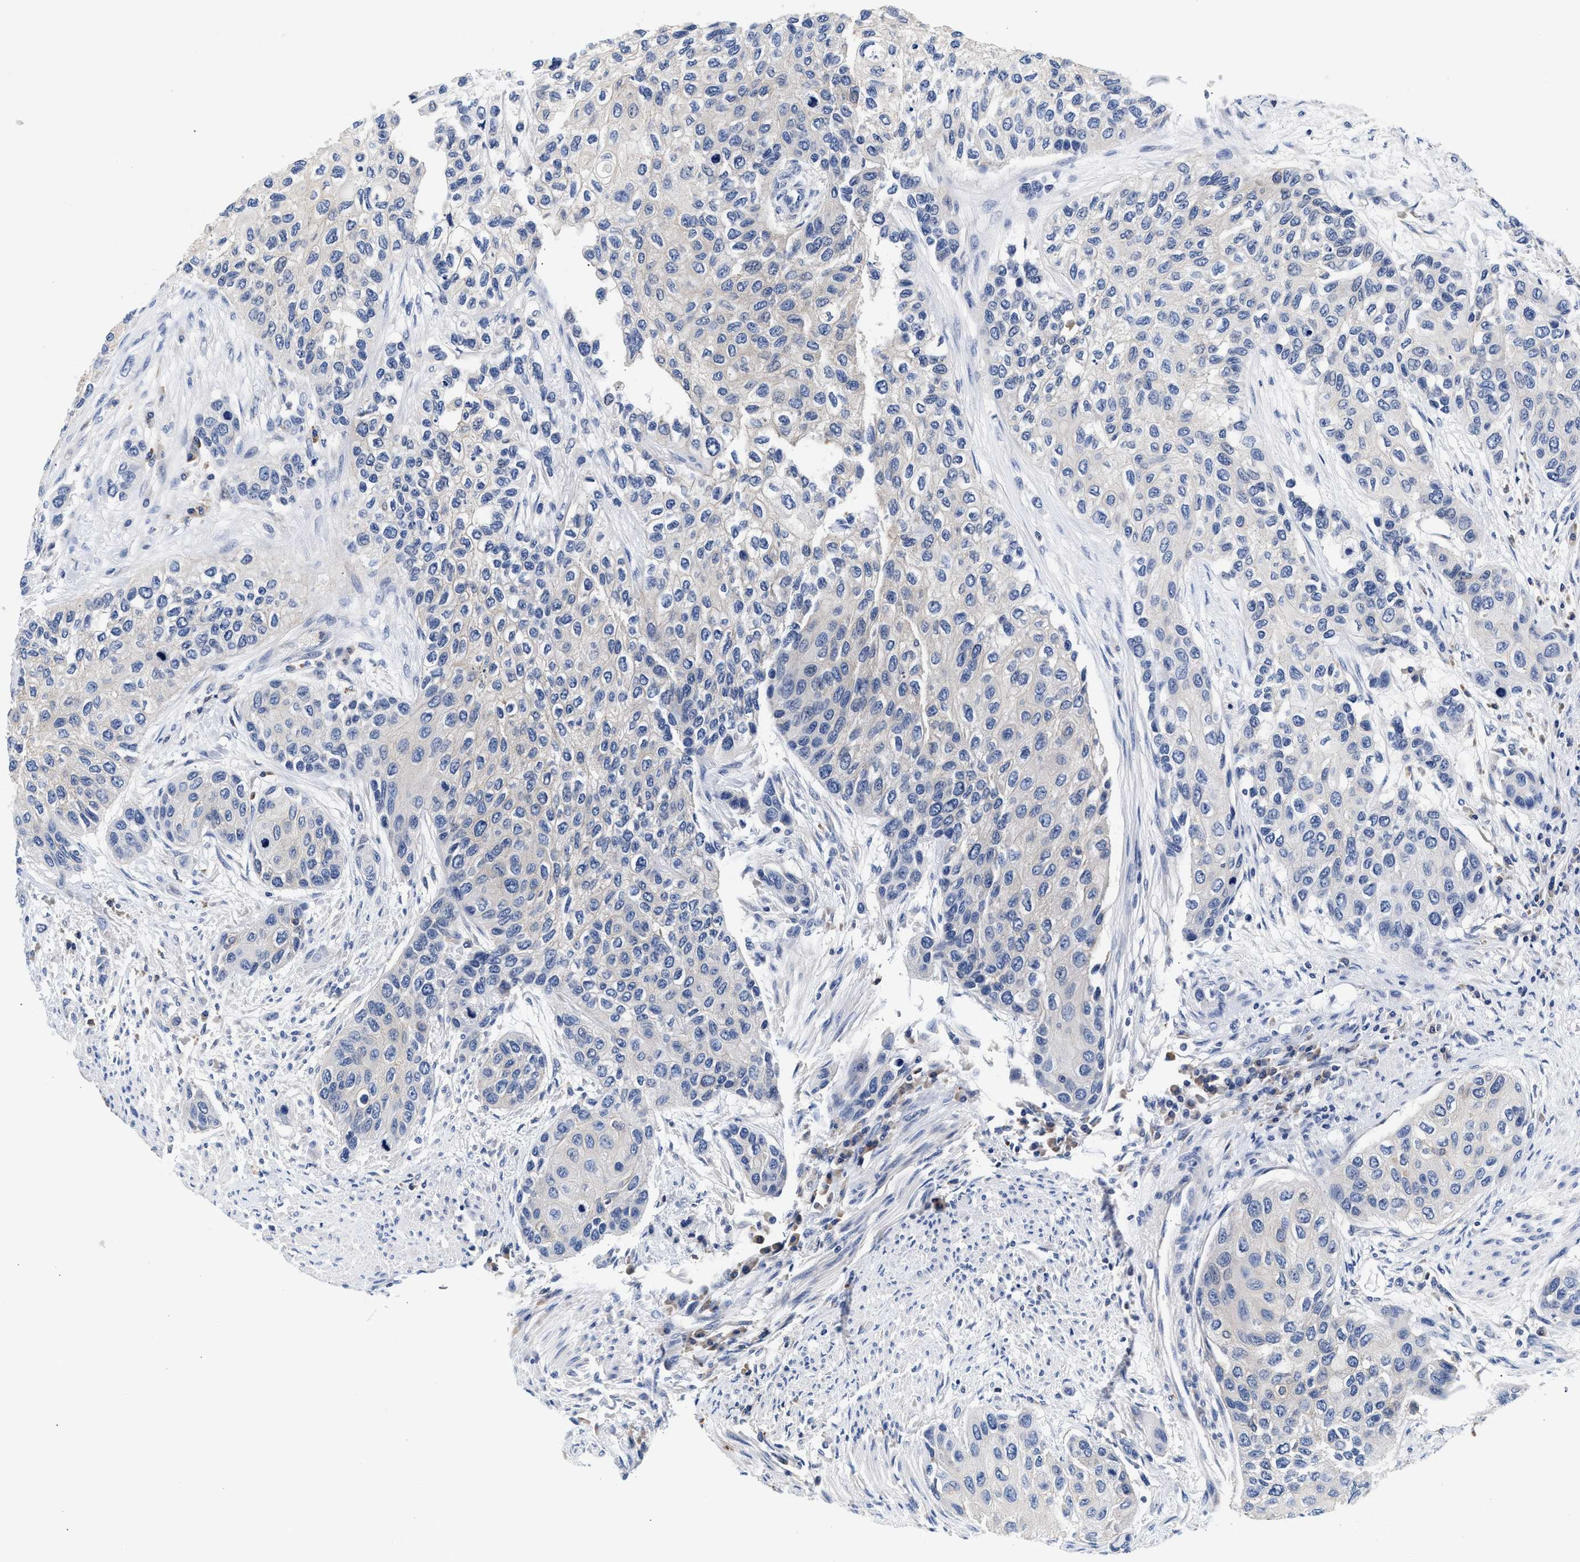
{"staining": {"intensity": "negative", "quantity": "none", "location": "none"}, "tissue": "urothelial cancer", "cell_type": "Tumor cells", "image_type": "cancer", "snomed": [{"axis": "morphology", "description": "Urothelial carcinoma, High grade"}, {"axis": "topography", "description": "Urinary bladder"}], "caption": "Image shows no significant protein staining in tumor cells of urothelial cancer.", "gene": "GNAI3", "patient": {"sex": "female", "age": 56}}